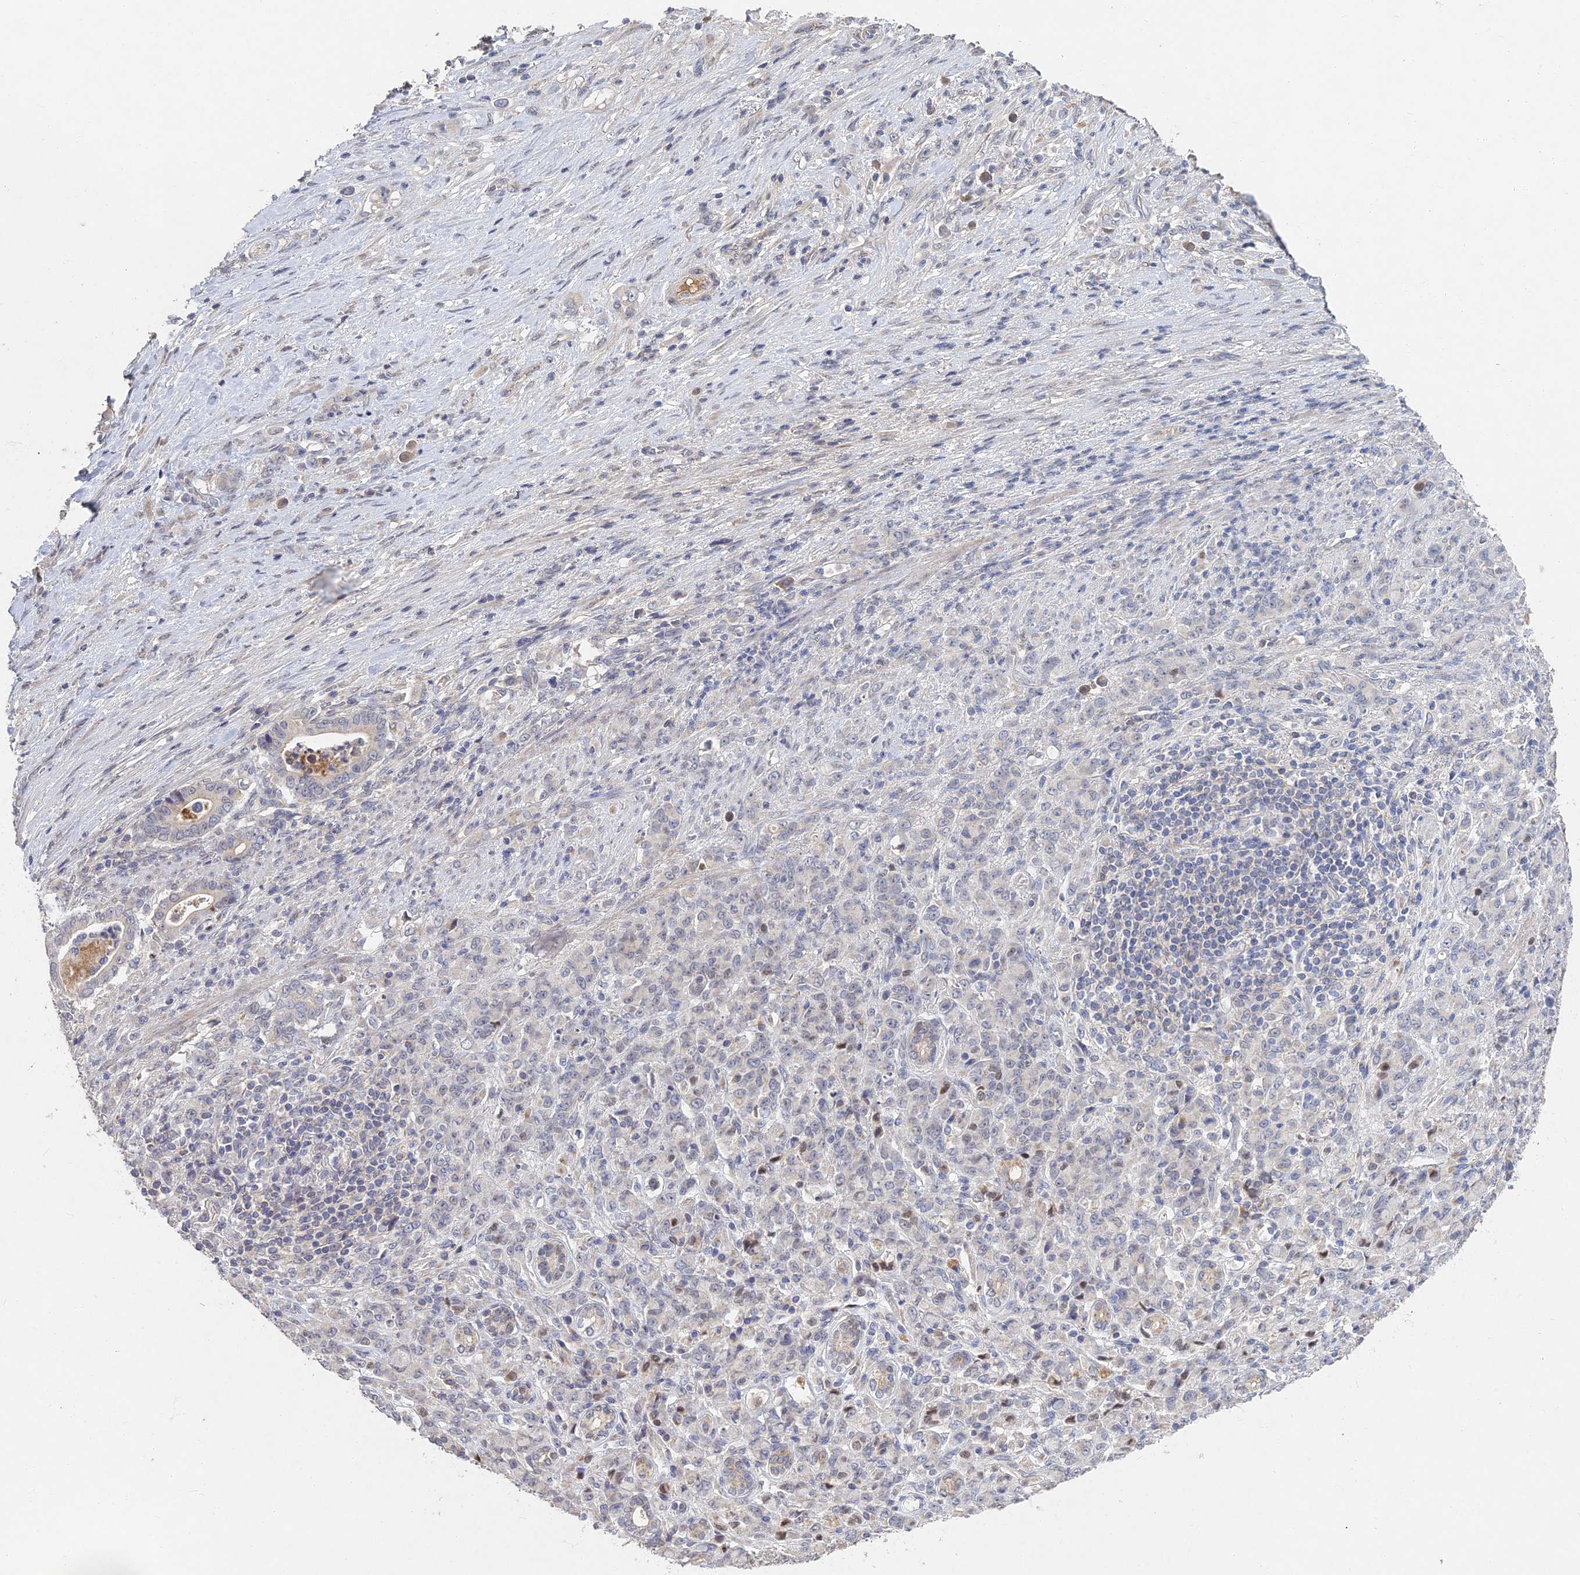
{"staining": {"intensity": "negative", "quantity": "none", "location": "none"}, "tissue": "stomach cancer", "cell_type": "Tumor cells", "image_type": "cancer", "snomed": [{"axis": "morphology", "description": "Adenocarcinoma, NOS"}, {"axis": "topography", "description": "Stomach"}], "caption": "There is no significant staining in tumor cells of adenocarcinoma (stomach).", "gene": "GNA15", "patient": {"sex": "female", "age": 79}}